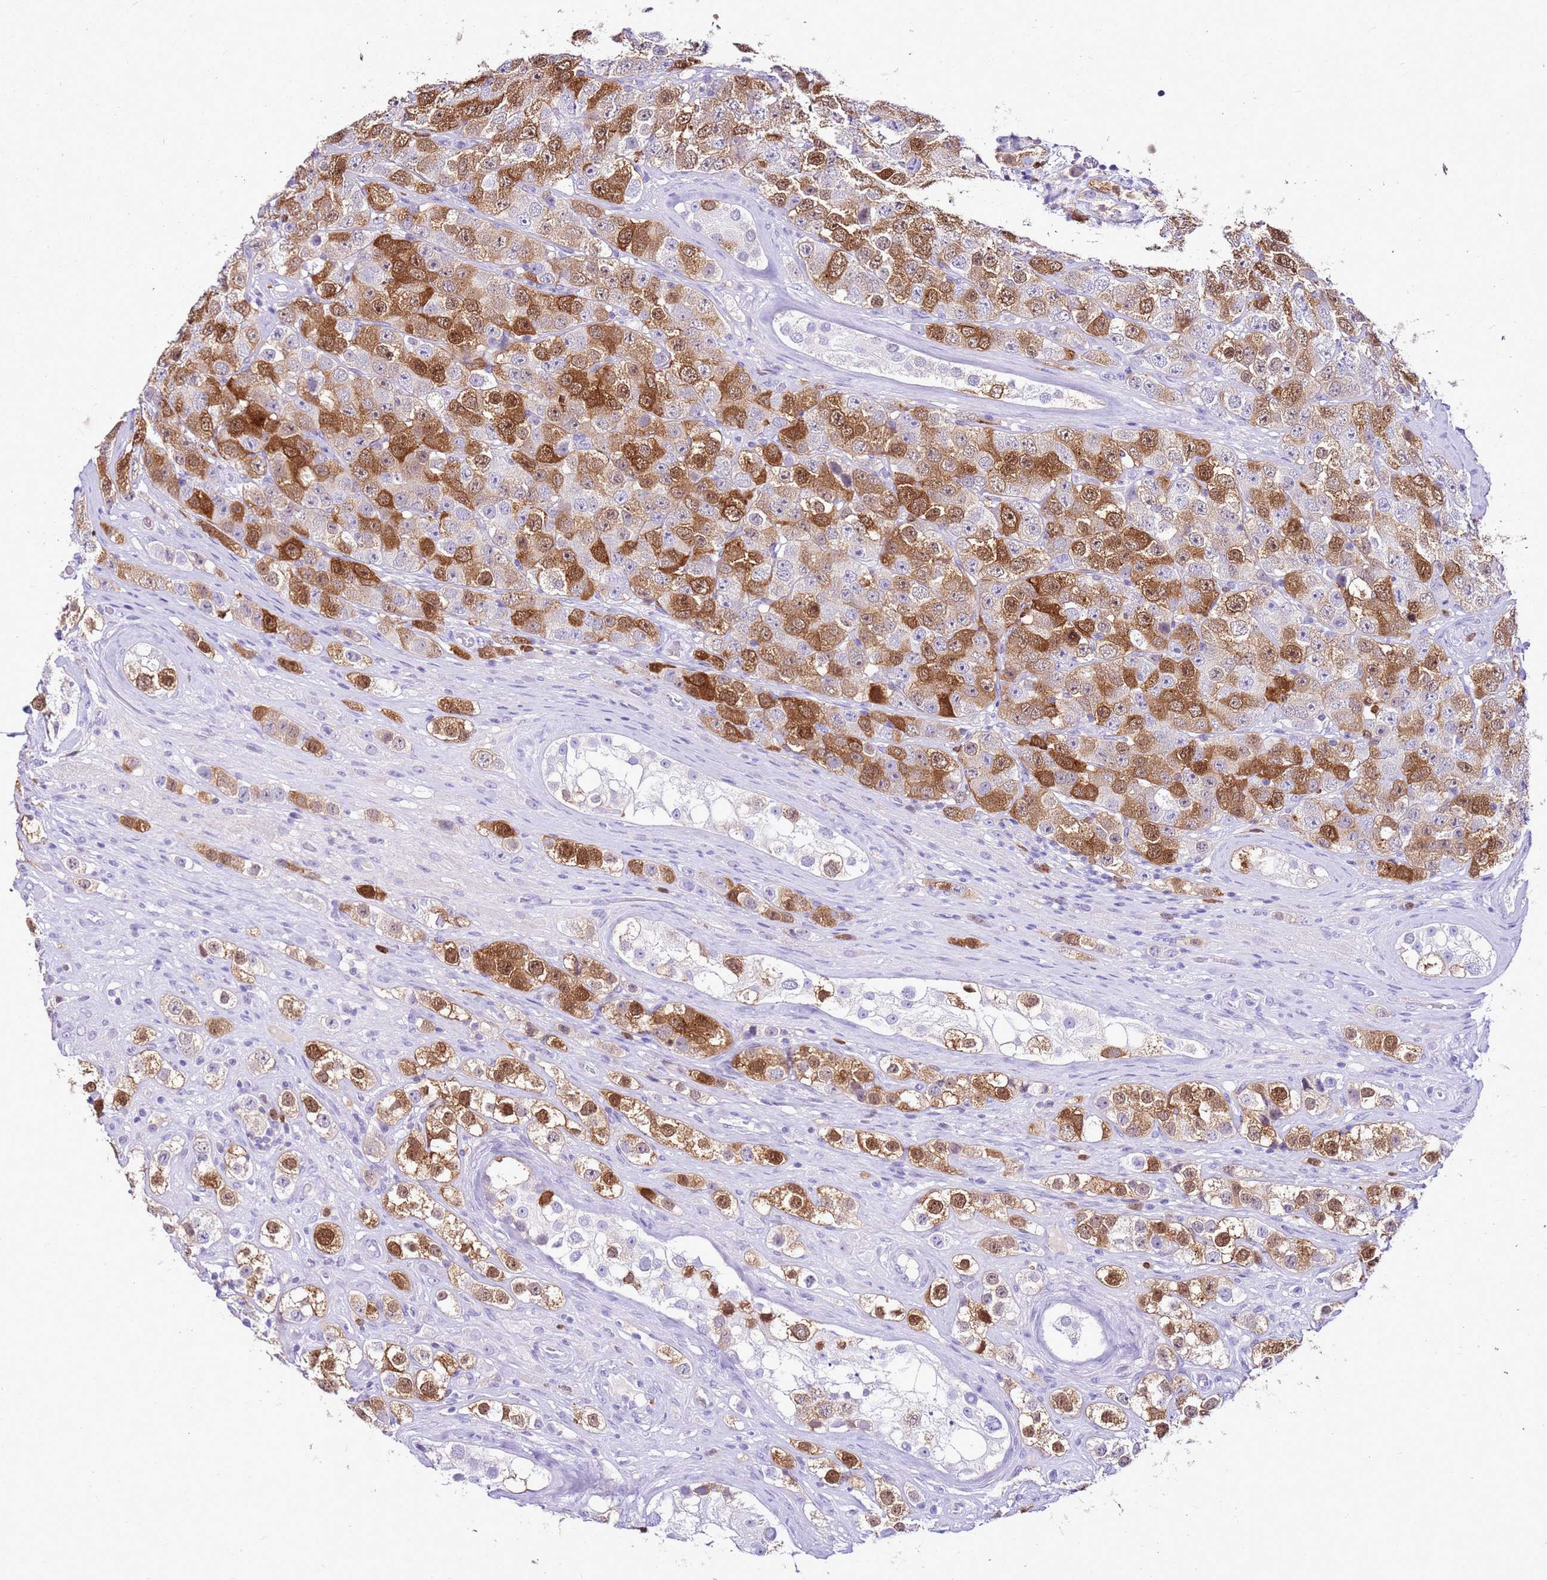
{"staining": {"intensity": "strong", "quantity": "25%-75%", "location": "cytoplasmic/membranous,nuclear"}, "tissue": "testis cancer", "cell_type": "Tumor cells", "image_type": "cancer", "snomed": [{"axis": "morphology", "description": "Seminoma, NOS"}, {"axis": "topography", "description": "Testis"}], "caption": "Brown immunohistochemical staining in human seminoma (testis) exhibits strong cytoplasmic/membranous and nuclear staining in about 25%-75% of tumor cells.", "gene": "SPC25", "patient": {"sex": "male", "age": 28}}